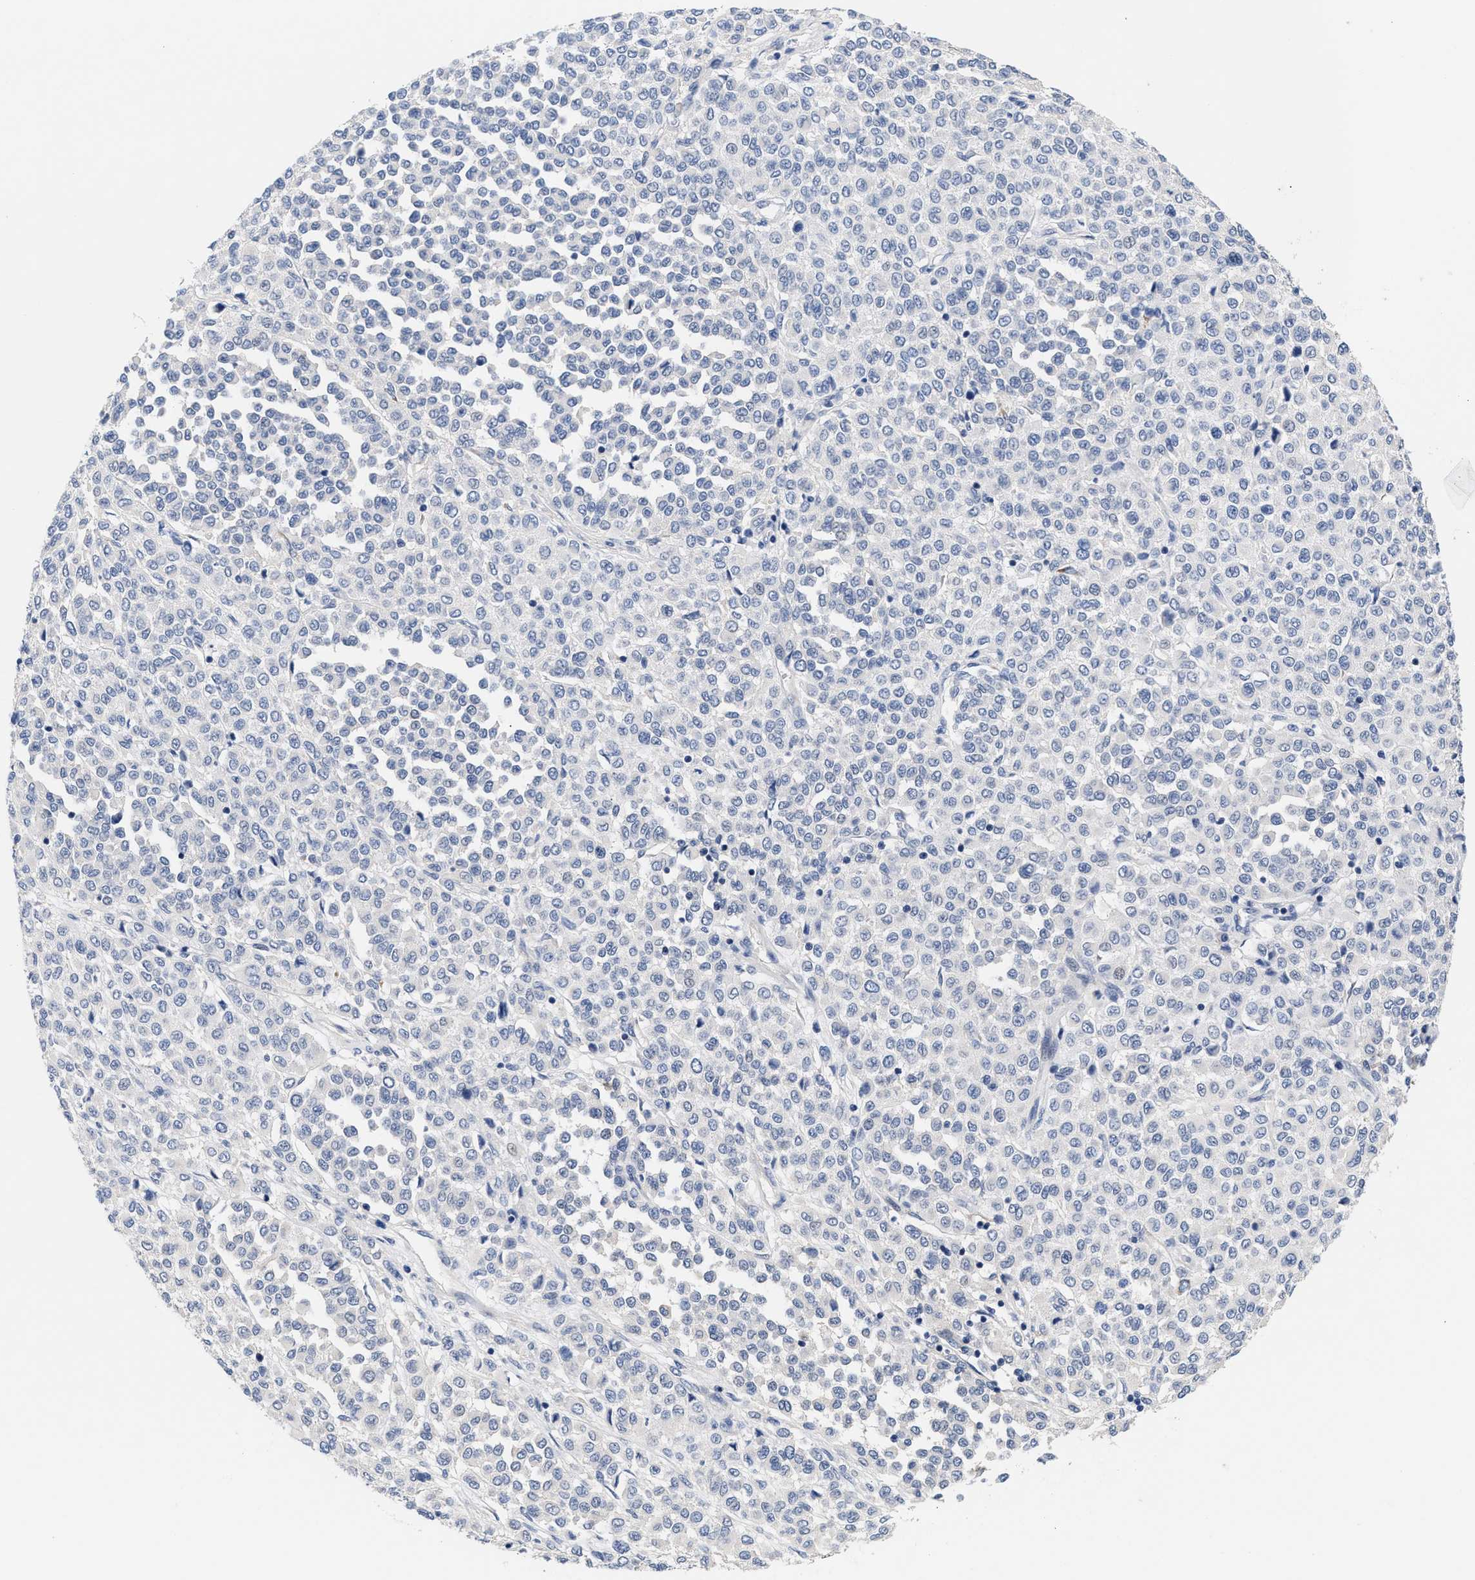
{"staining": {"intensity": "negative", "quantity": "none", "location": "none"}, "tissue": "melanoma", "cell_type": "Tumor cells", "image_type": "cancer", "snomed": [{"axis": "morphology", "description": "Malignant melanoma, Metastatic site"}, {"axis": "topography", "description": "Pancreas"}], "caption": "Immunohistochemical staining of human malignant melanoma (metastatic site) shows no significant expression in tumor cells.", "gene": "ACTL7B", "patient": {"sex": "female", "age": 30}}